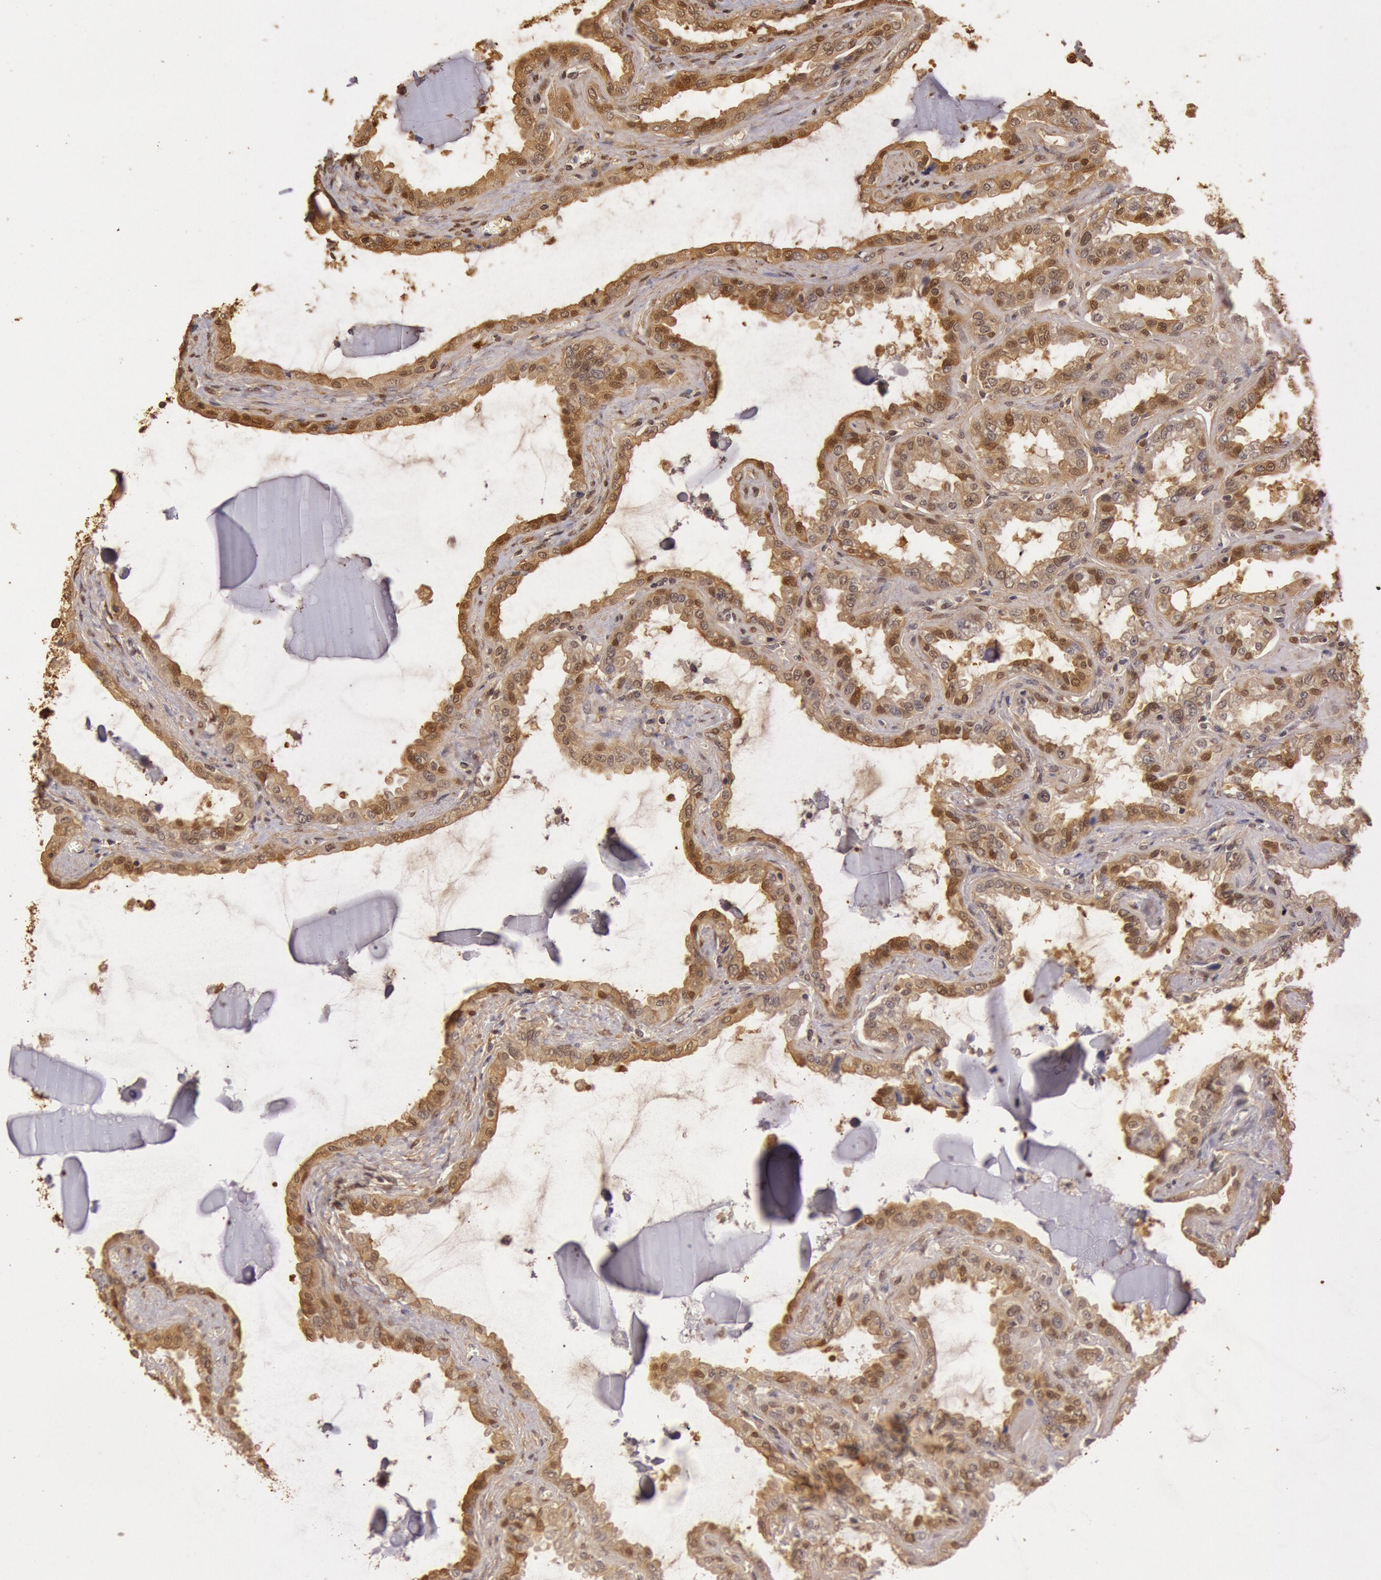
{"staining": {"intensity": "moderate", "quantity": "25%-75%", "location": "cytoplasmic/membranous,nuclear"}, "tissue": "seminal vesicle", "cell_type": "Glandular cells", "image_type": "normal", "snomed": [{"axis": "morphology", "description": "Normal tissue, NOS"}, {"axis": "morphology", "description": "Inflammation, NOS"}, {"axis": "topography", "description": "Urinary bladder"}, {"axis": "topography", "description": "Prostate"}, {"axis": "topography", "description": "Seminal veicle"}], "caption": "IHC micrograph of benign seminal vesicle: human seminal vesicle stained using IHC shows medium levels of moderate protein expression localized specifically in the cytoplasmic/membranous,nuclear of glandular cells, appearing as a cytoplasmic/membranous,nuclear brown color.", "gene": "SOD1", "patient": {"sex": "male", "age": 82}}